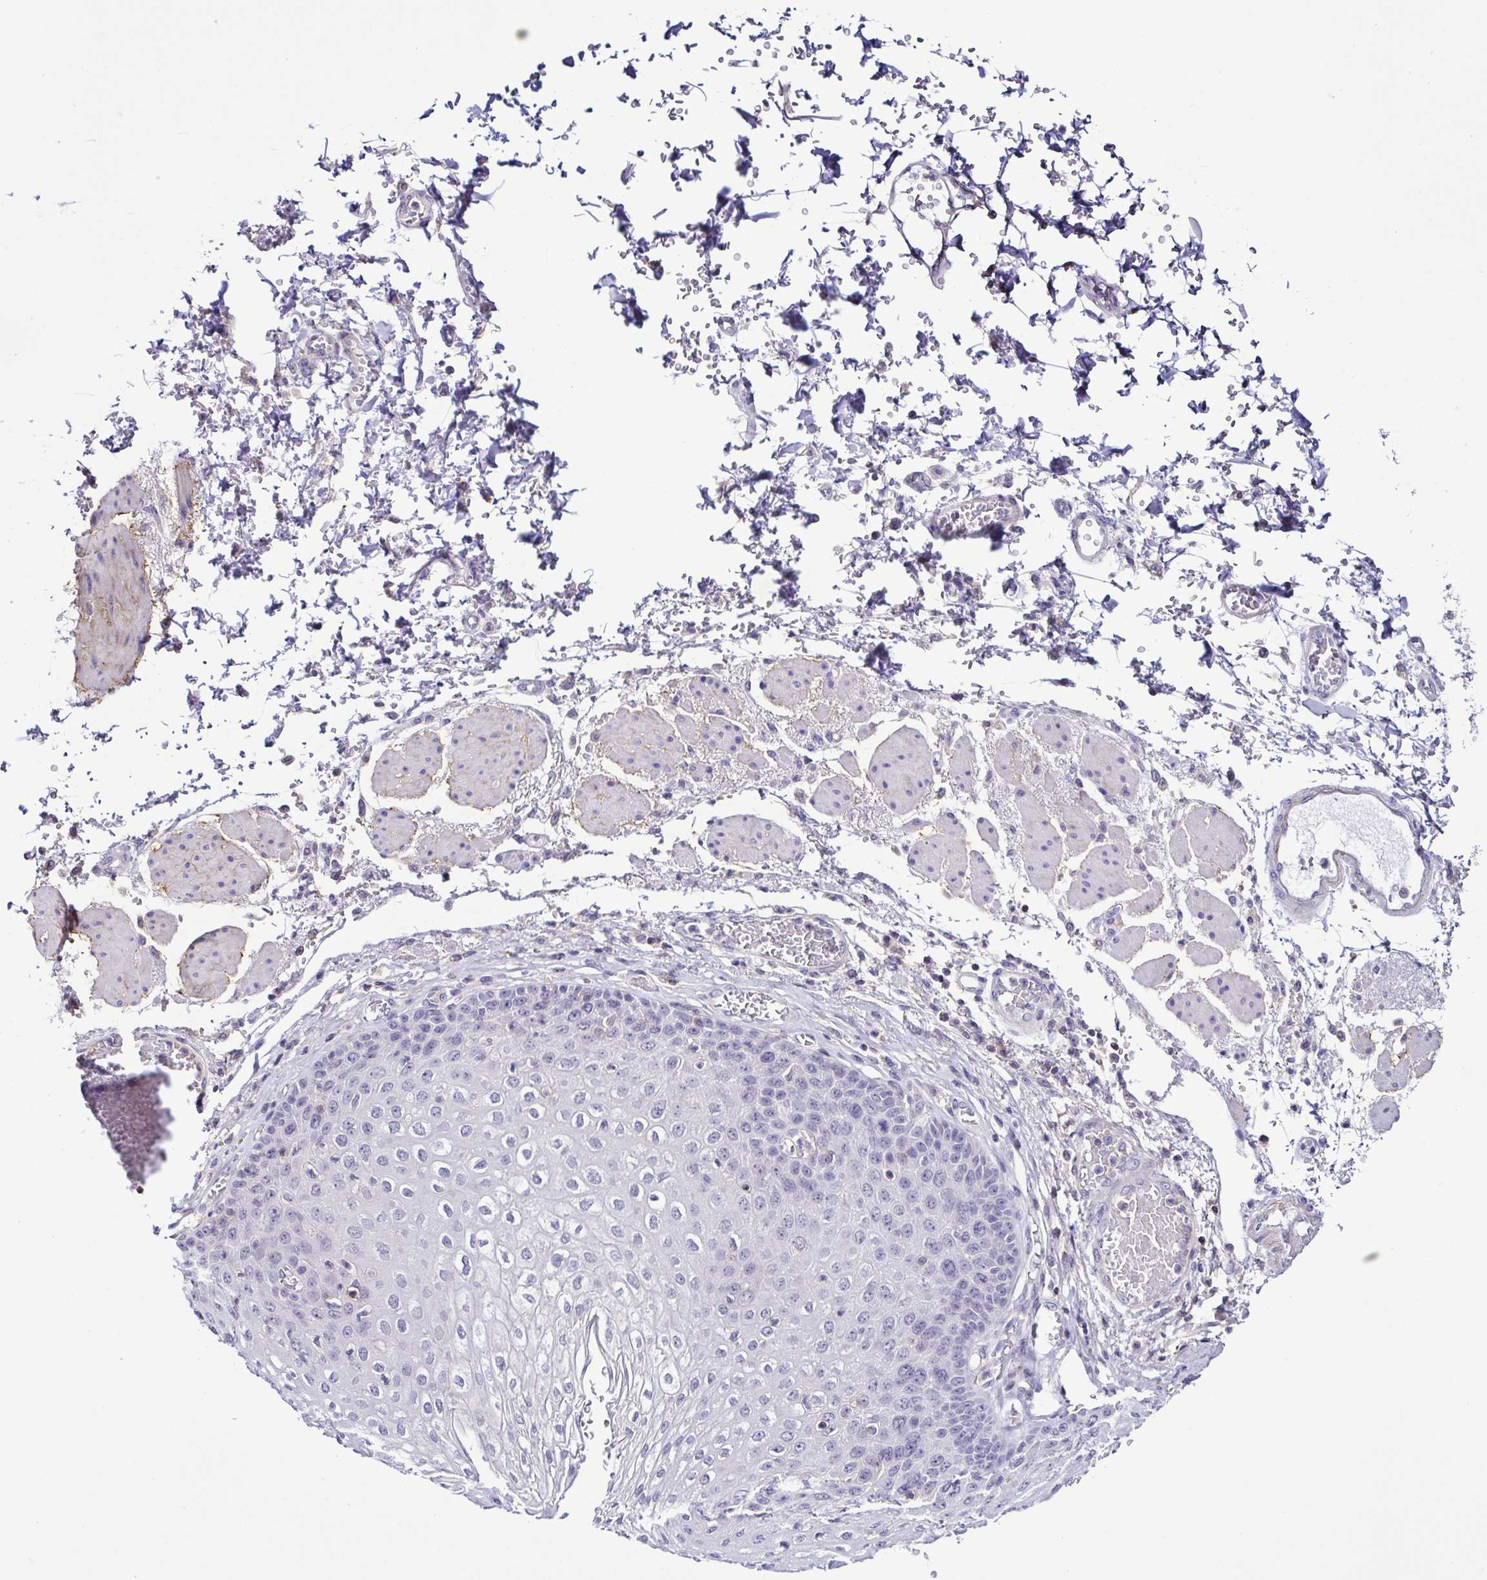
{"staining": {"intensity": "negative", "quantity": "none", "location": "none"}, "tissue": "esophagus", "cell_type": "Squamous epithelial cells", "image_type": "normal", "snomed": [{"axis": "morphology", "description": "Normal tissue, NOS"}, {"axis": "morphology", "description": "Adenocarcinoma, NOS"}, {"axis": "topography", "description": "Esophagus"}], "caption": "Esophagus was stained to show a protein in brown. There is no significant staining in squamous epithelial cells. (DAB (3,3'-diaminobenzidine) immunohistochemistry (IHC) visualized using brightfield microscopy, high magnification).", "gene": "TNNT2", "patient": {"sex": "male", "age": 81}}